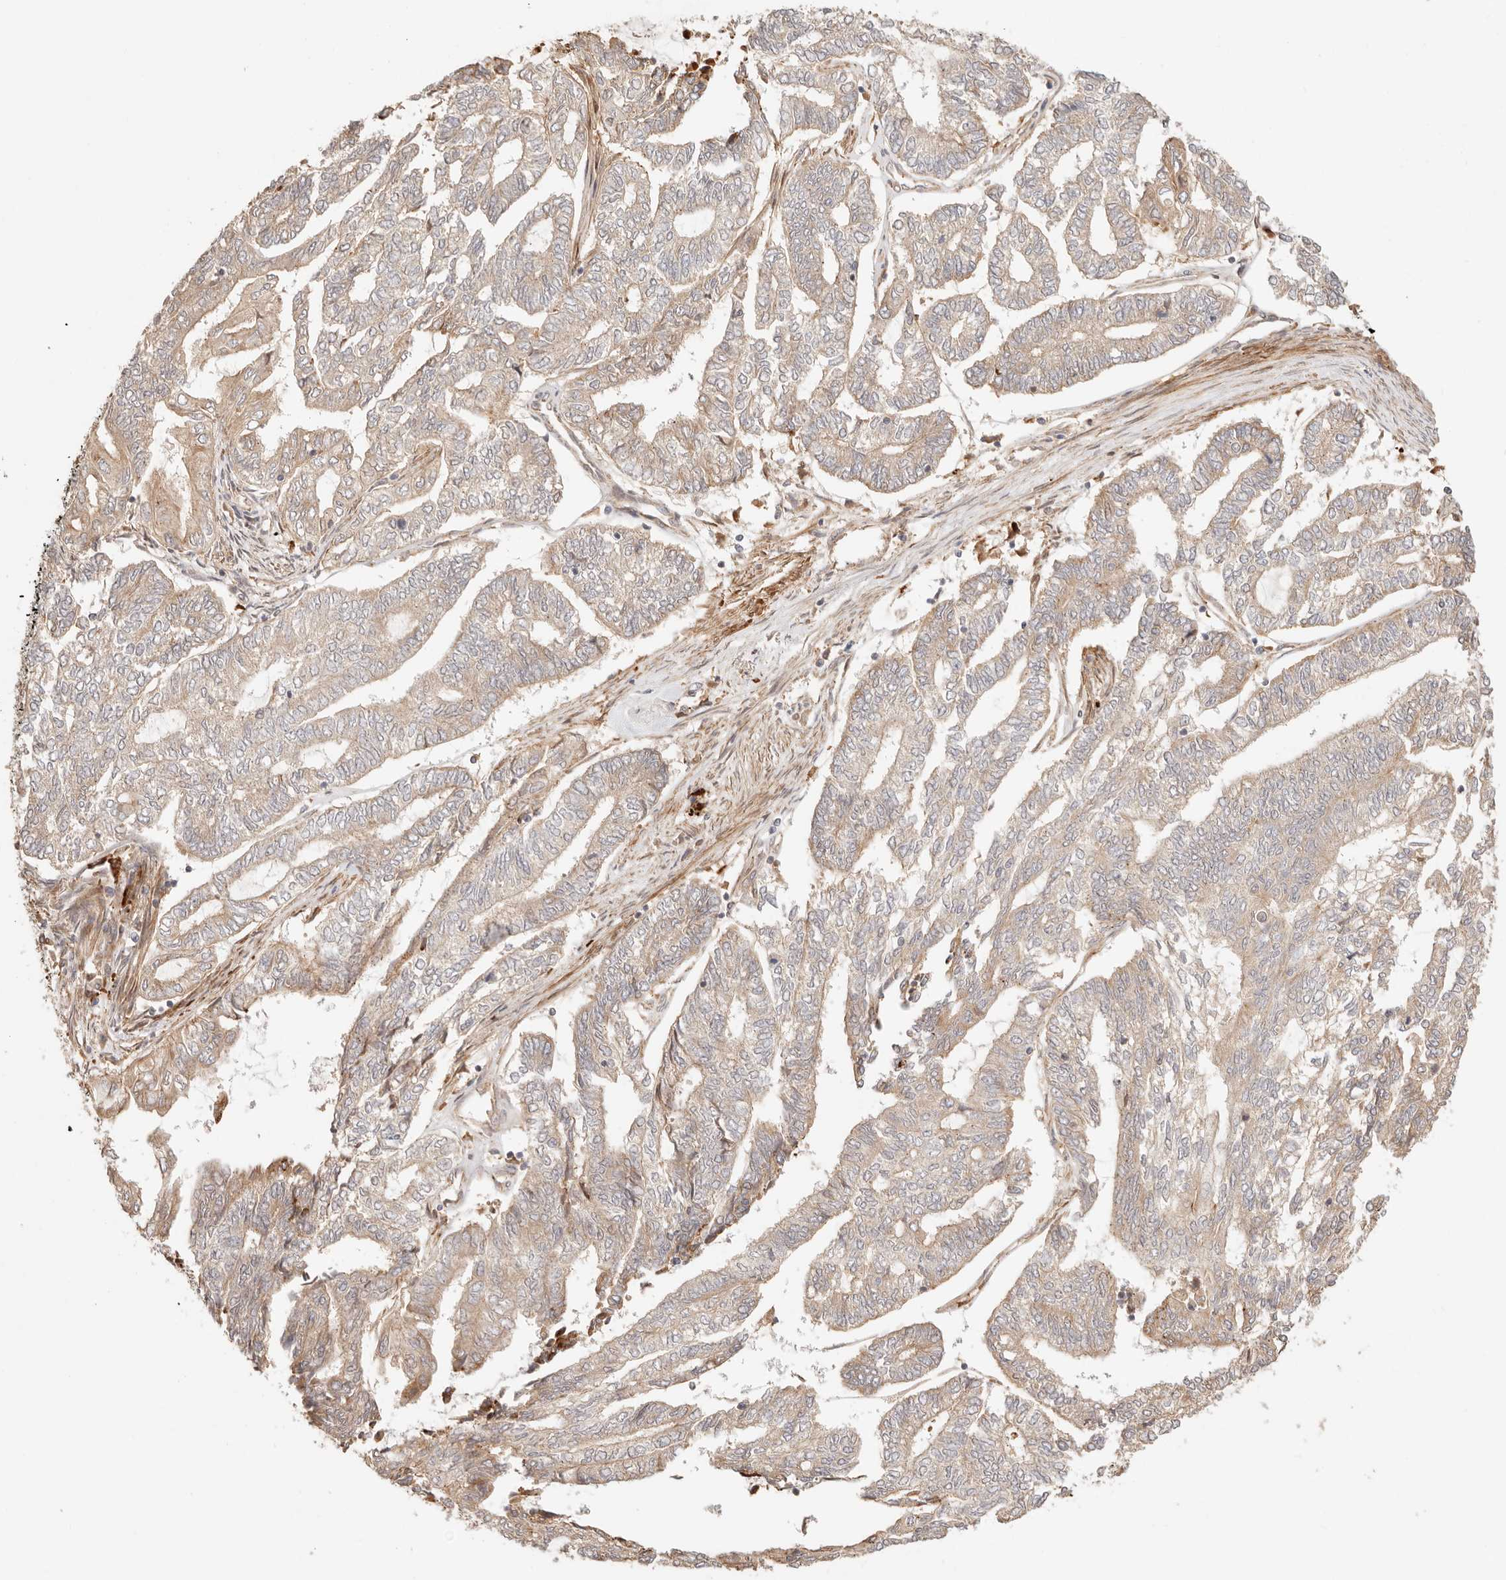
{"staining": {"intensity": "weak", "quantity": ">75%", "location": "cytoplasmic/membranous"}, "tissue": "endometrial cancer", "cell_type": "Tumor cells", "image_type": "cancer", "snomed": [{"axis": "morphology", "description": "Adenocarcinoma, NOS"}, {"axis": "topography", "description": "Uterus"}, {"axis": "topography", "description": "Endometrium"}], "caption": "Endometrial adenocarcinoma was stained to show a protein in brown. There is low levels of weak cytoplasmic/membranous expression in approximately >75% of tumor cells.", "gene": "IL1R2", "patient": {"sex": "female", "age": 70}}